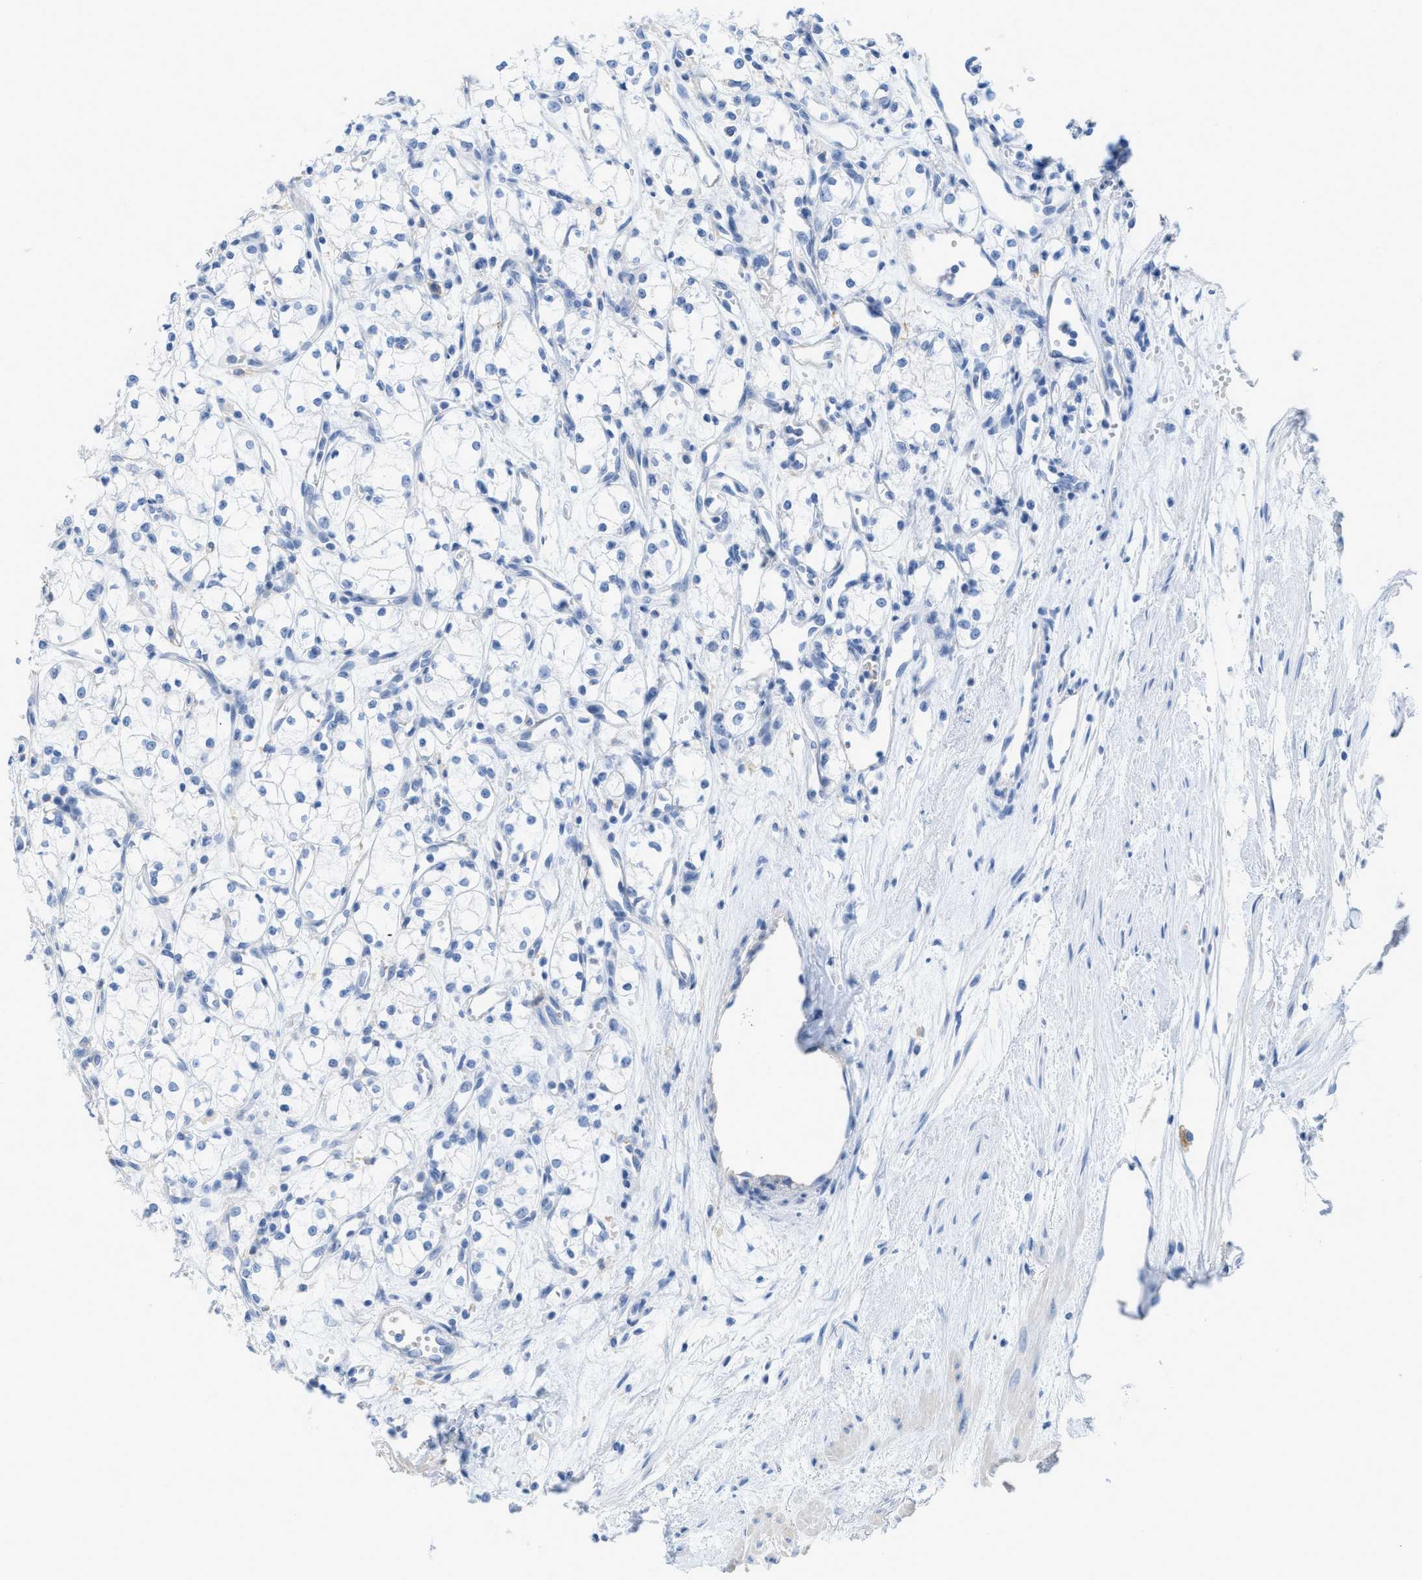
{"staining": {"intensity": "negative", "quantity": "none", "location": "none"}, "tissue": "renal cancer", "cell_type": "Tumor cells", "image_type": "cancer", "snomed": [{"axis": "morphology", "description": "Adenocarcinoma, NOS"}, {"axis": "topography", "description": "Kidney"}], "caption": "This is an immunohistochemistry photomicrograph of human renal cancer. There is no positivity in tumor cells.", "gene": "SLC3A2", "patient": {"sex": "male", "age": 59}}